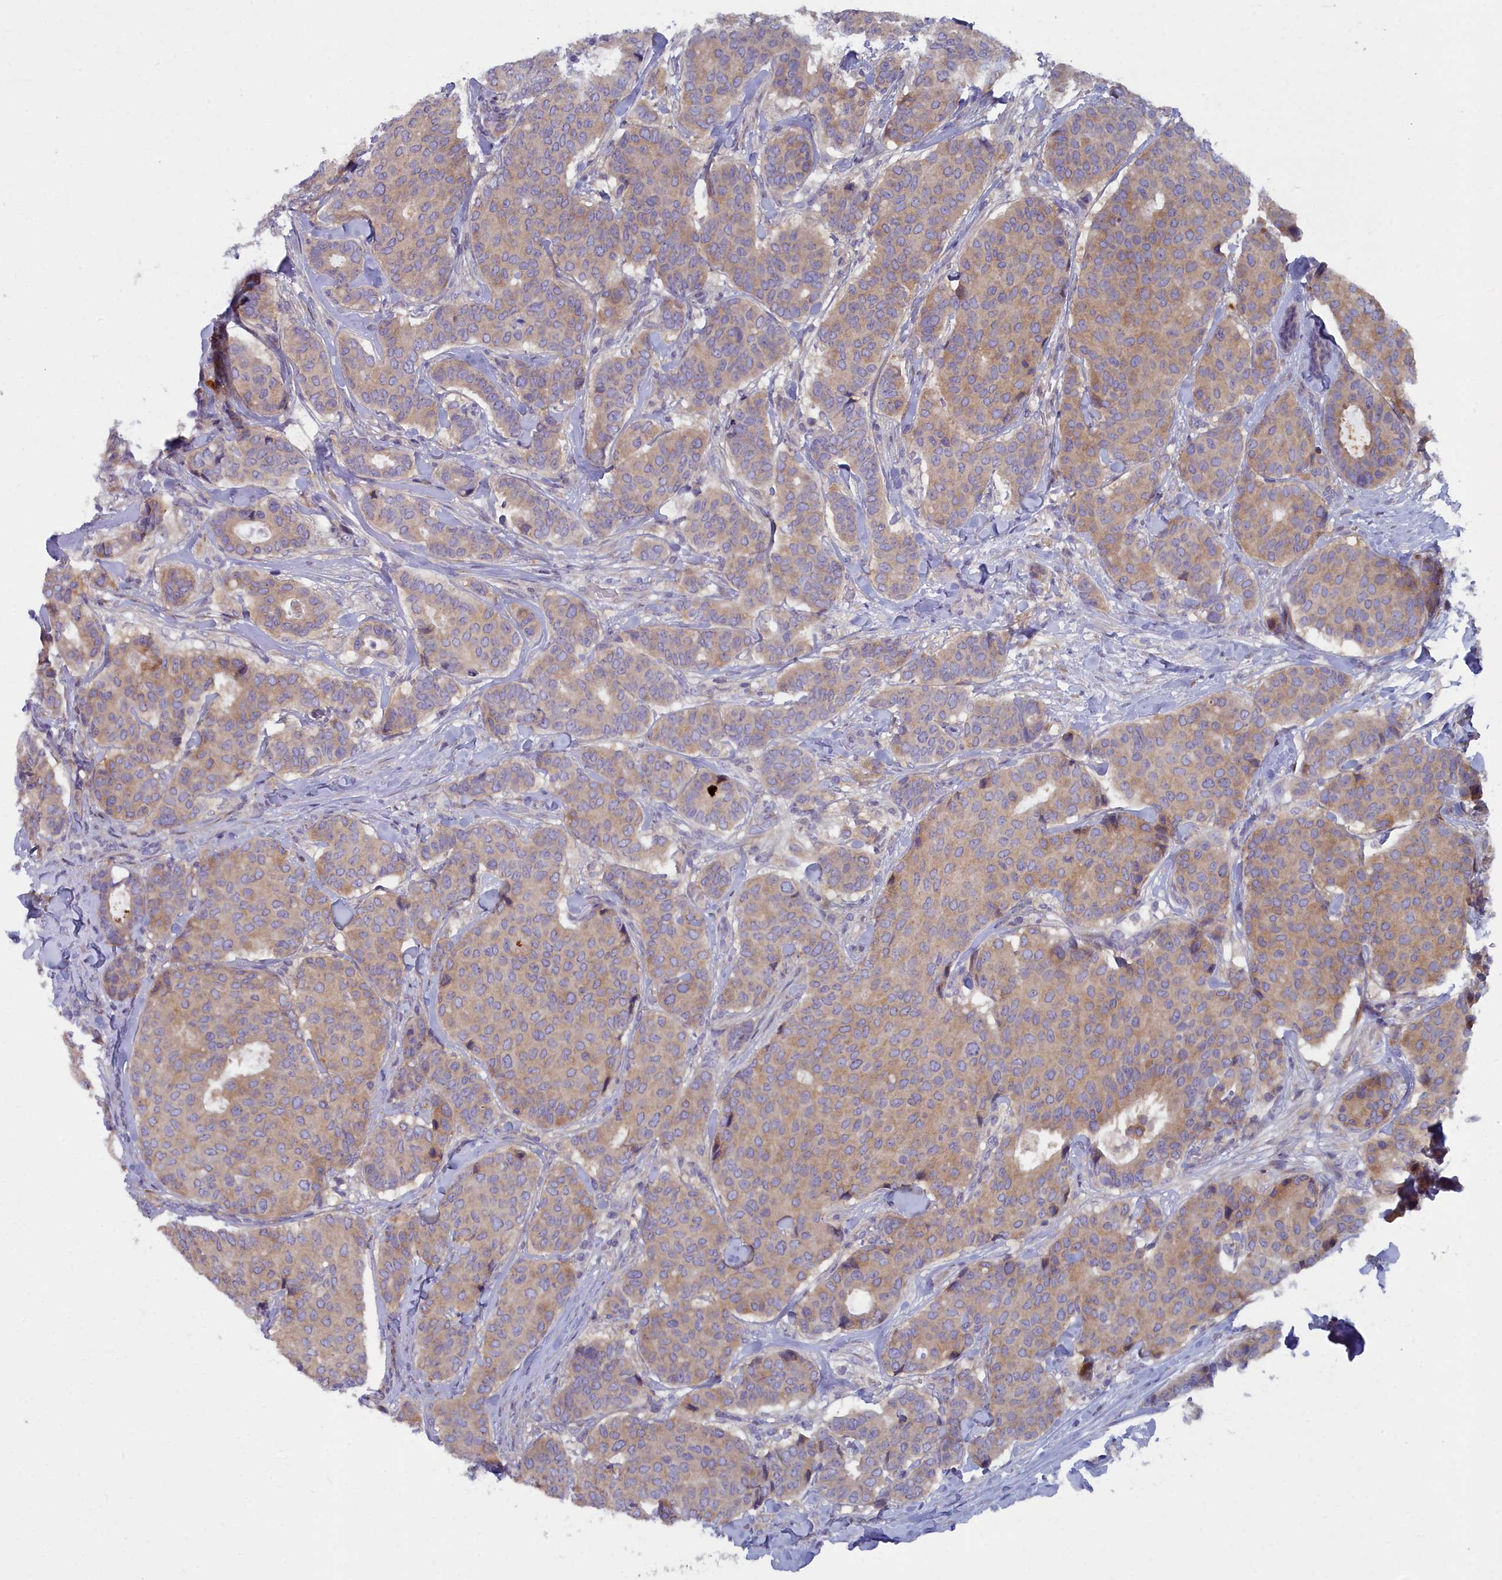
{"staining": {"intensity": "moderate", "quantity": ">75%", "location": "cytoplasmic/membranous"}, "tissue": "breast cancer", "cell_type": "Tumor cells", "image_type": "cancer", "snomed": [{"axis": "morphology", "description": "Duct carcinoma"}, {"axis": "topography", "description": "Breast"}], "caption": "Approximately >75% of tumor cells in breast intraductal carcinoma exhibit moderate cytoplasmic/membranous protein positivity as visualized by brown immunohistochemical staining.", "gene": "B9D2", "patient": {"sex": "female", "age": 75}}